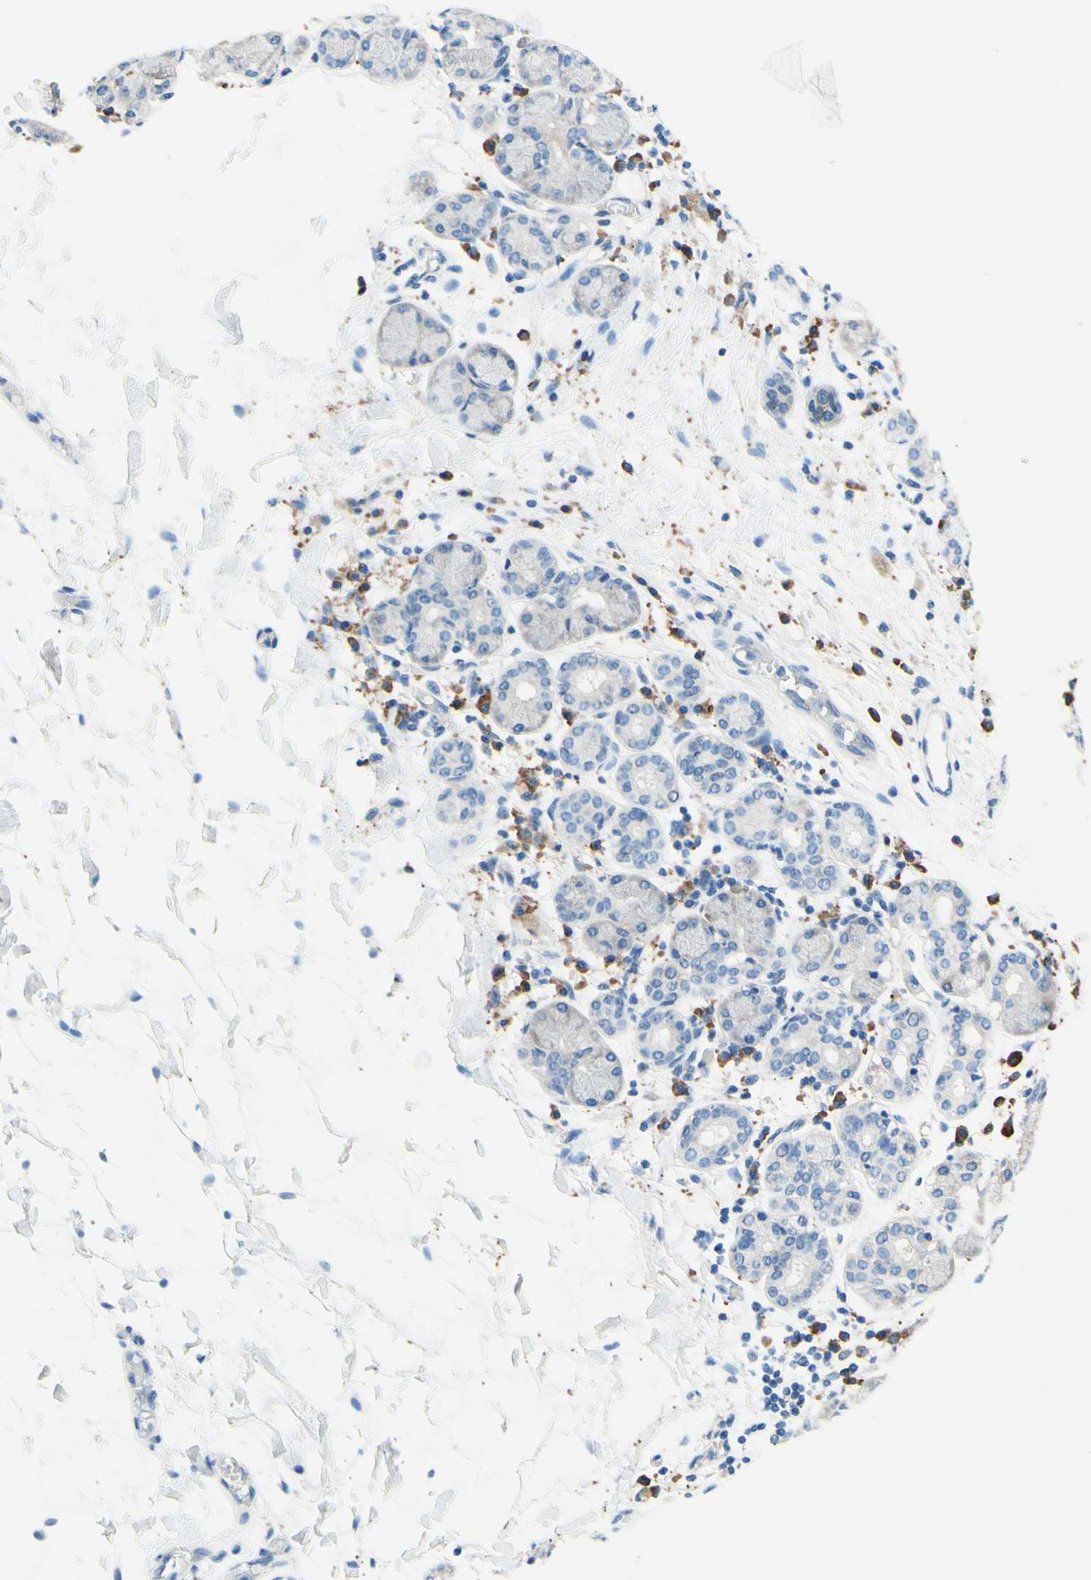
{"staining": {"intensity": "negative", "quantity": "none", "location": "none"}, "tissue": "salivary gland", "cell_type": "Glandular cells", "image_type": "normal", "snomed": [{"axis": "morphology", "description": "Normal tissue, NOS"}, {"axis": "topography", "description": "Salivary gland"}], "caption": "IHC of benign salivary gland reveals no positivity in glandular cells. (DAB IHC, high magnification).", "gene": "PASD1", "patient": {"sex": "female", "age": 24}}